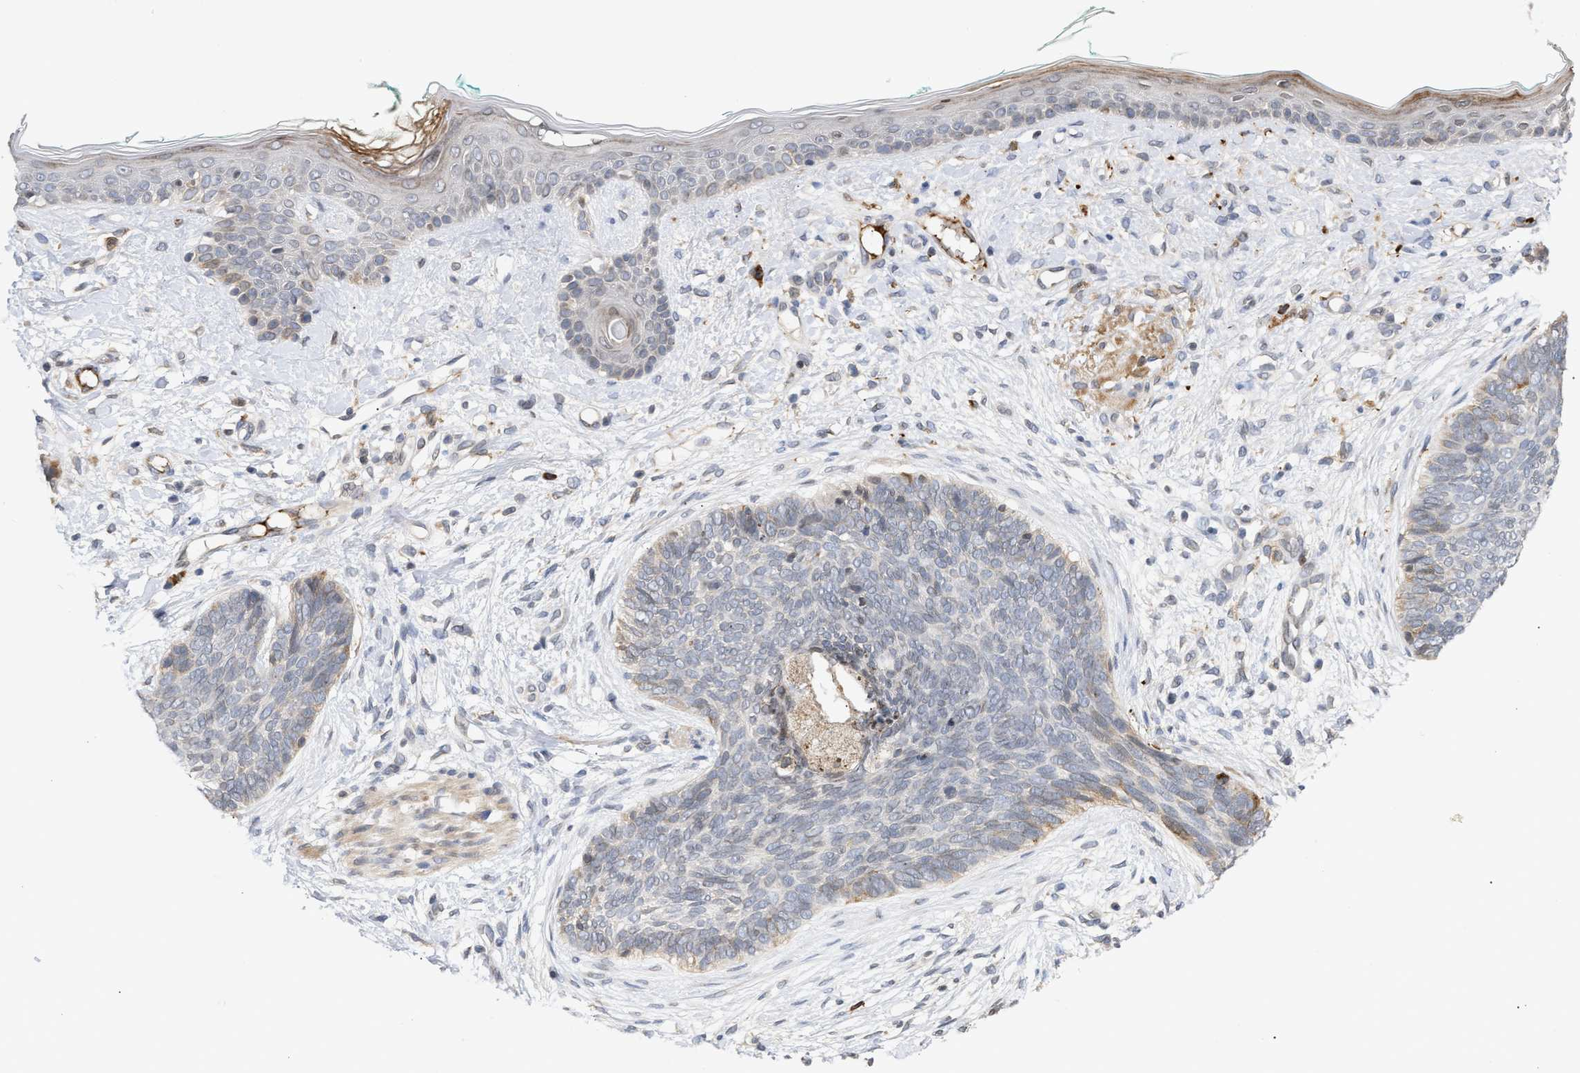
{"staining": {"intensity": "negative", "quantity": "none", "location": "none"}, "tissue": "skin cancer", "cell_type": "Tumor cells", "image_type": "cancer", "snomed": [{"axis": "morphology", "description": "Basal cell carcinoma"}, {"axis": "topography", "description": "Skin"}], "caption": "IHC of skin cancer exhibits no positivity in tumor cells. (Immunohistochemistry (ihc), brightfield microscopy, high magnification).", "gene": "NUP62", "patient": {"sex": "female", "age": 84}}